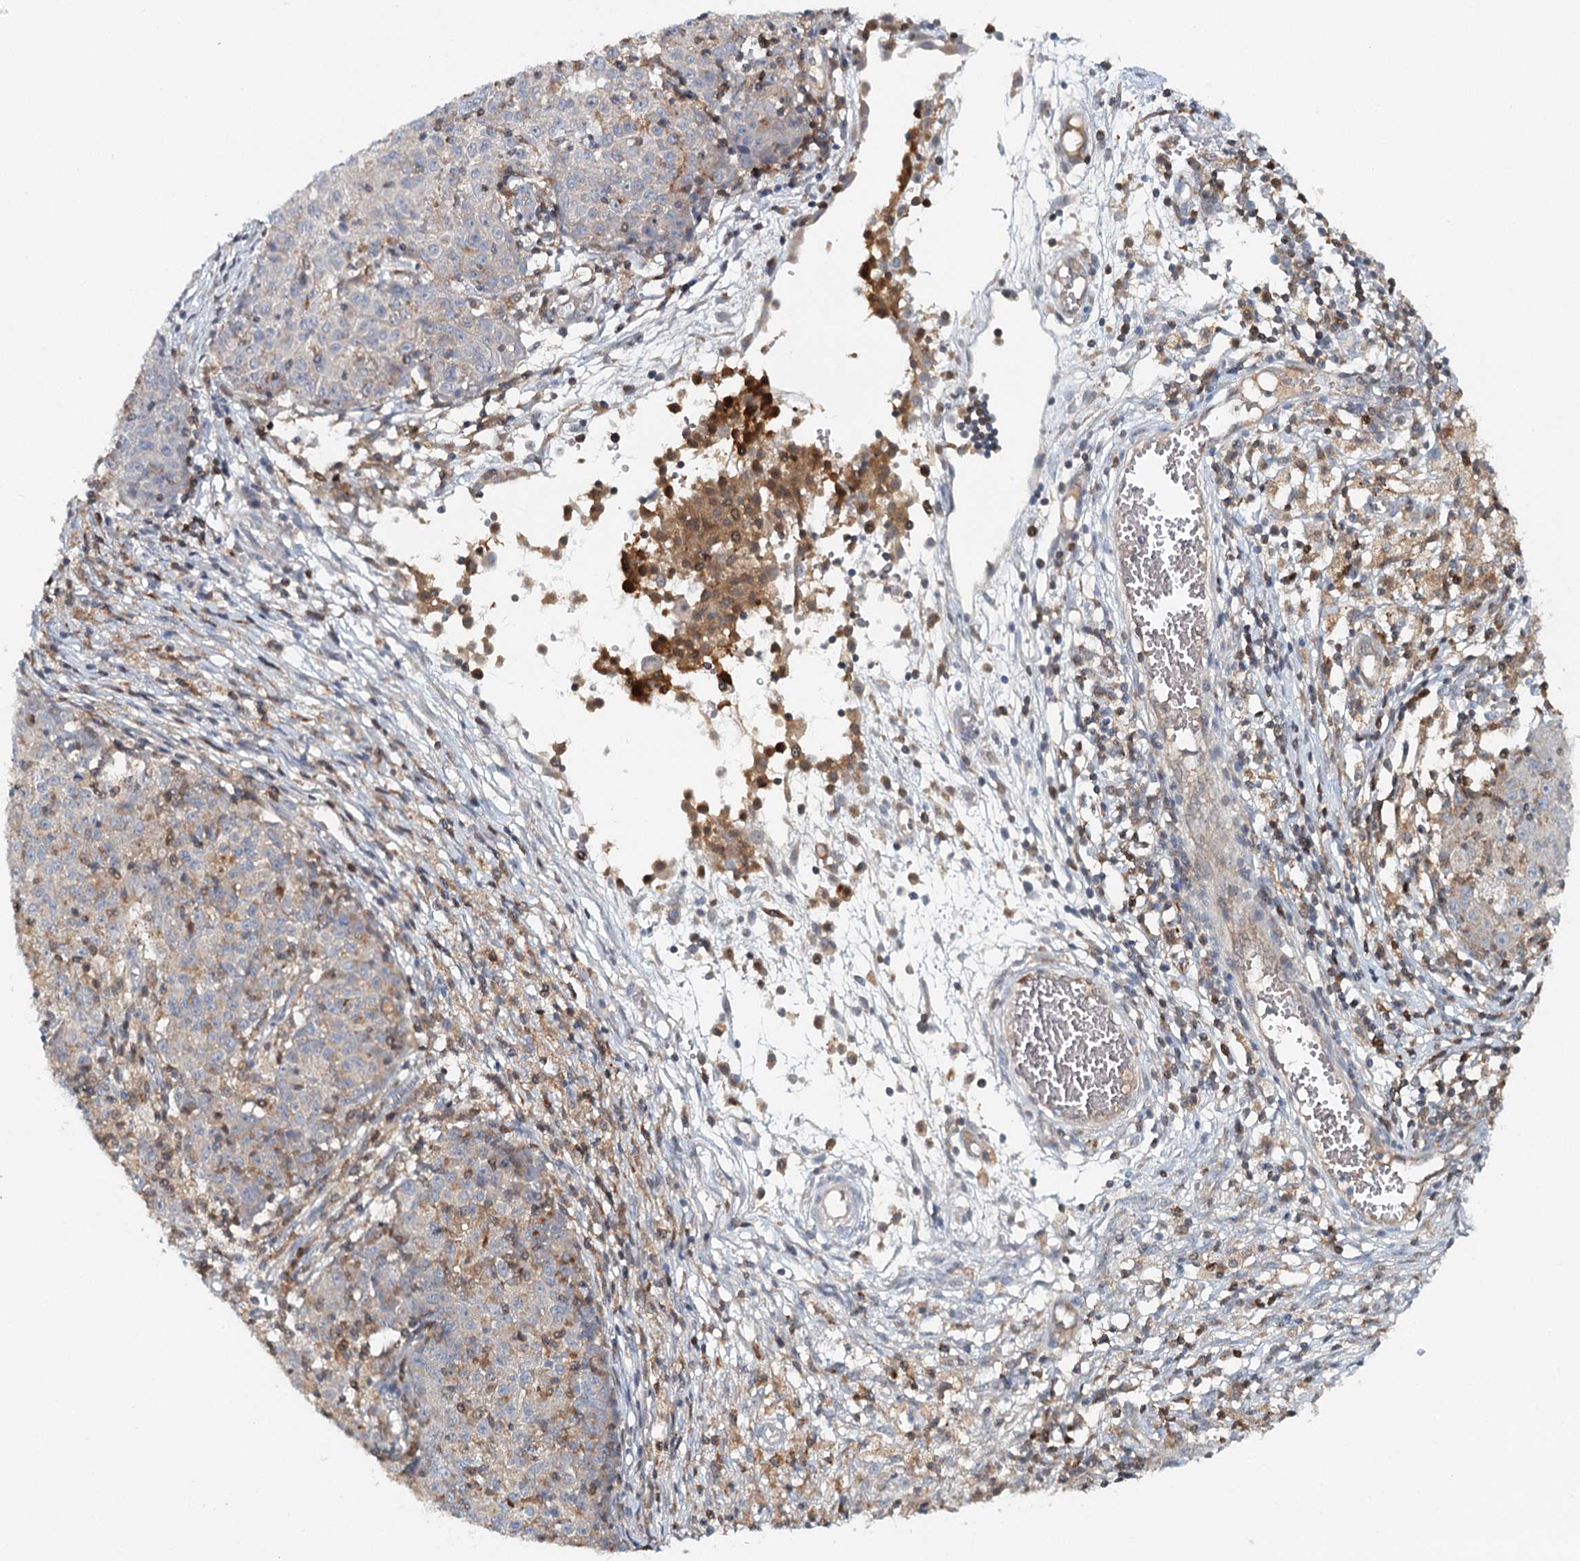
{"staining": {"intensity": "weak", "quantity": "<25%", "location": "cytoplasmic/membranous"}, "tissue": "ovarian cancer", "cell_type": "Tumor cells", "image_type": "cancer", "snomed": [{"axis": "morphology", "description": "Carcinoma, endometroid"}, {"axis": "topography", "description": "Ovary"}], "caption": "Ovarian cancer (endometroid carcinoma) was stained to show a protein in brown. There is no significant positivity in tumor cells.", "gene": "SLC41A2", "patient": {"sex": "female", "age": 42}}